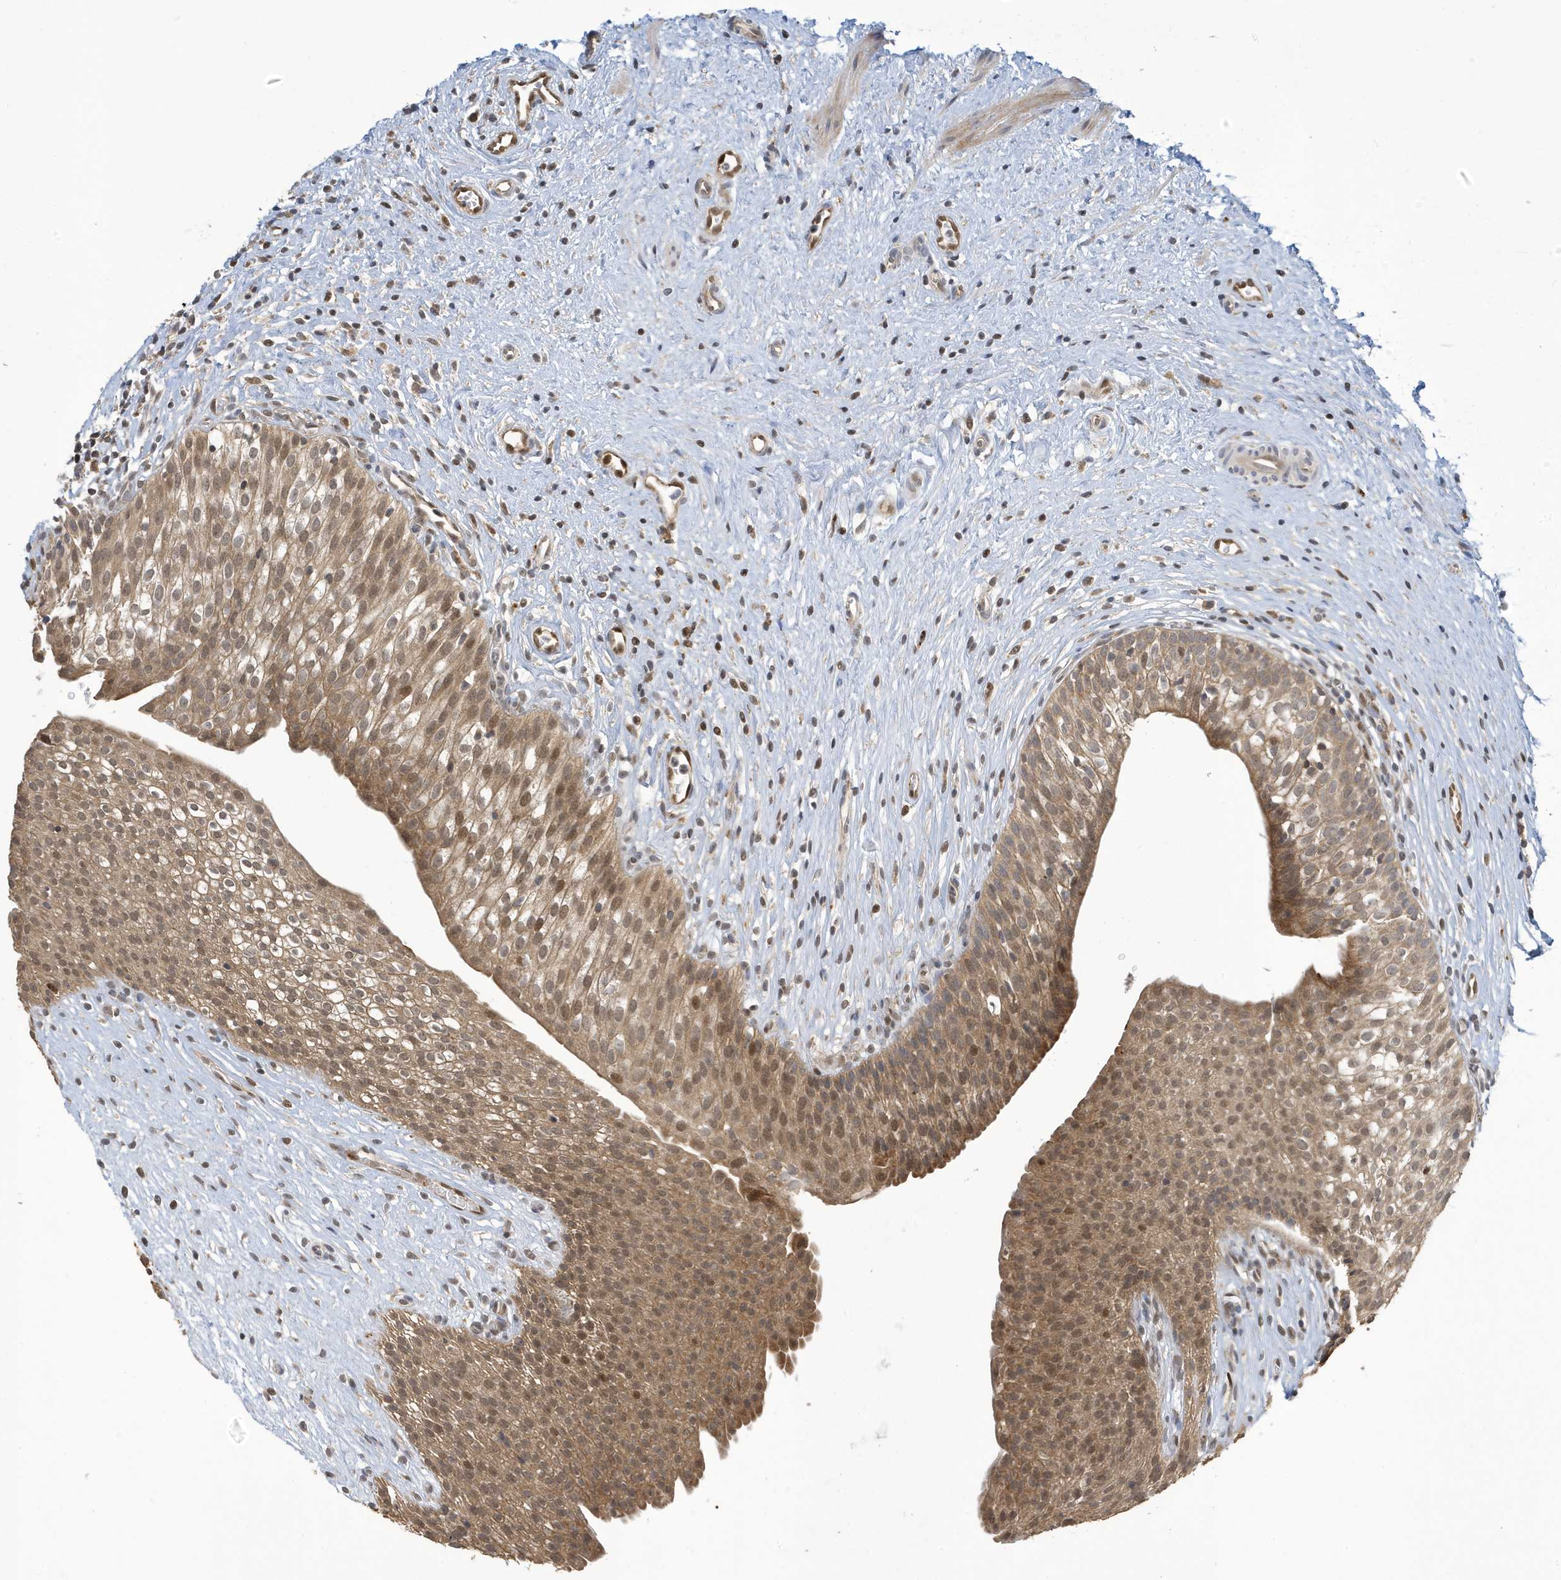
{"staining": {"intensity": "moderate", "quantity": ">75%", "location": "cytoplasmic/membranous,nuclear"}, "tissue": "urinary bladder", "cell_type": "Urothelial cells", "image_type": "normal", "snomed": [{"axis": "morphology", "description": "Normal tissue, NOS"}, {"axis": "topography", "description": "Urinary bladder"}], "caption": "This histopathology image displays benign urinary bladder stained with immunohistochemistry (IHC) to label a protein in brown. The cytoplasmic/membranous,nuclear of urothelial cells show moderate positivity for the protein. Nuclei are counter-stained blue.", "gene": "NCOA7", "patient": {"sex": "male", "age": 1}}